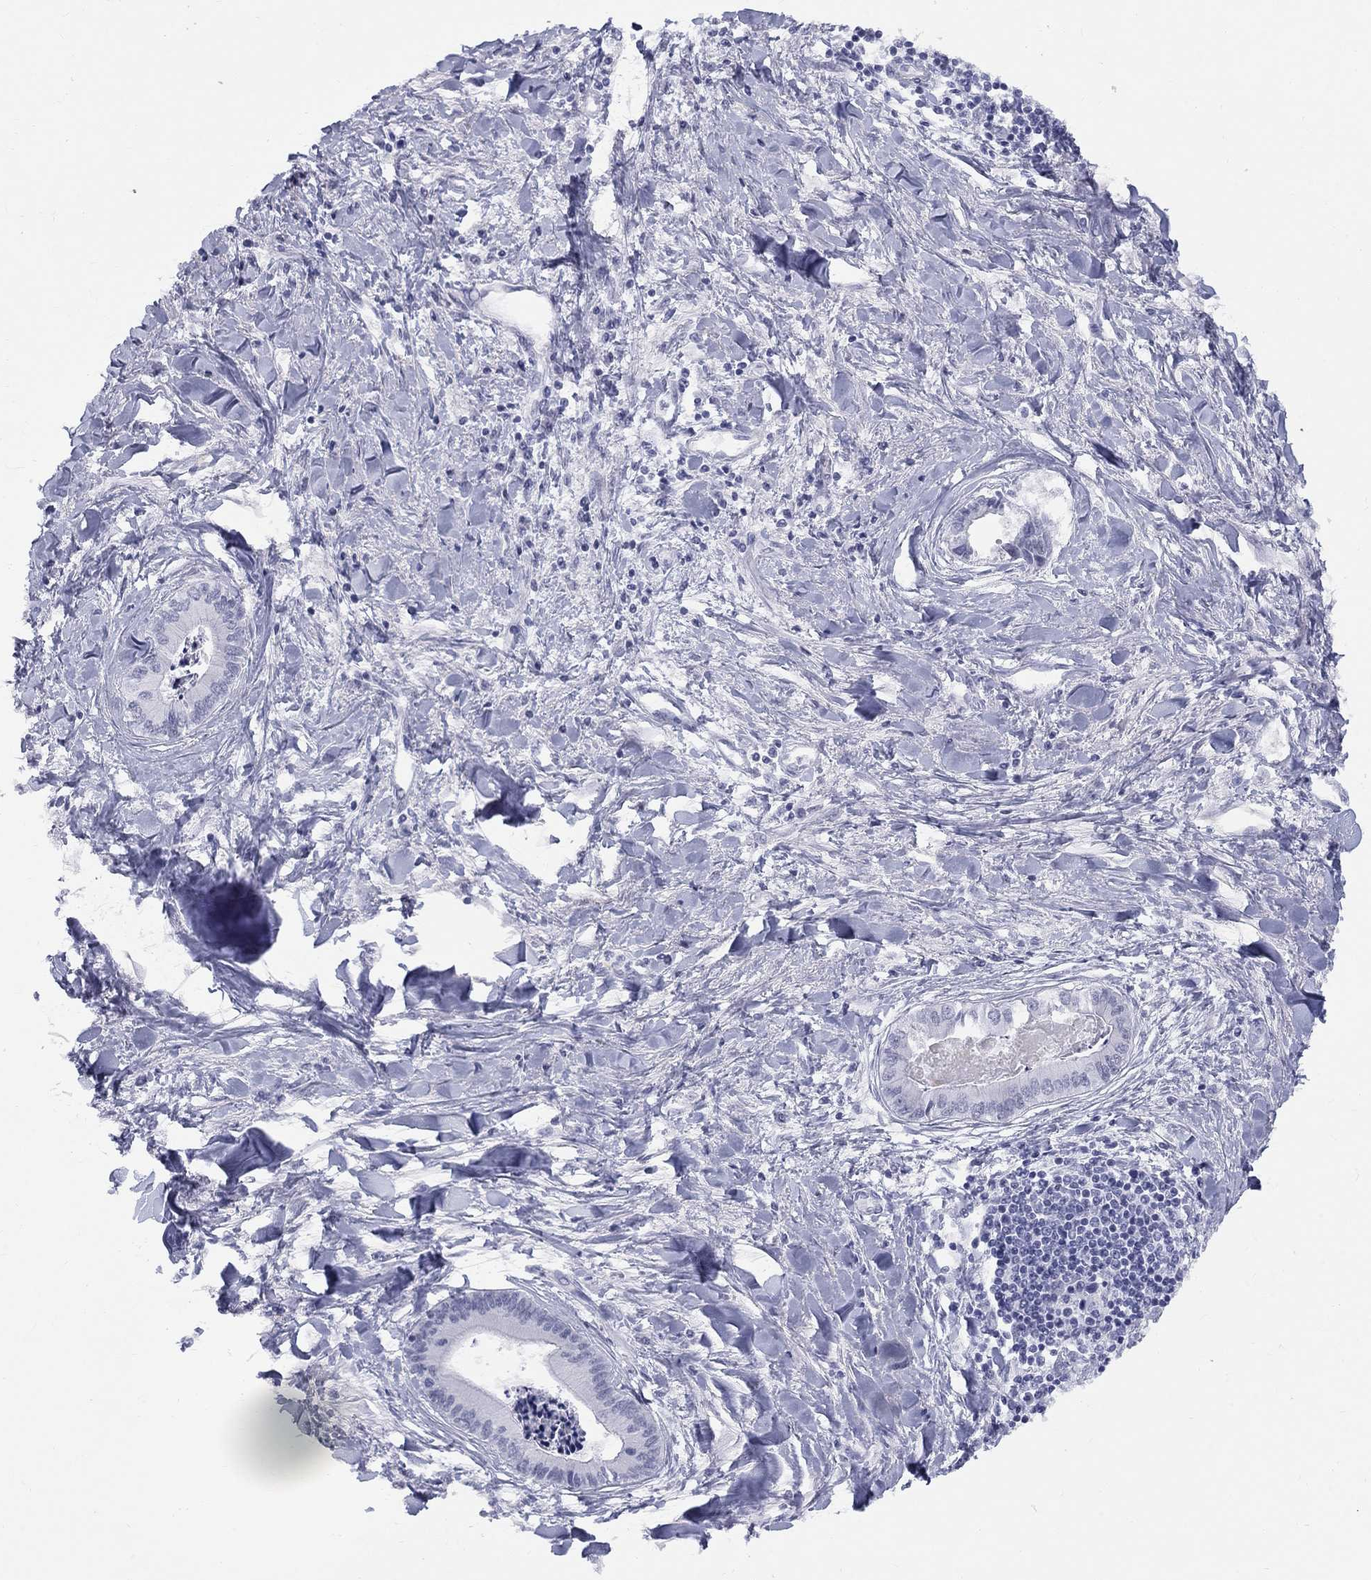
{"staining": {"intensity": "negative", "quantity": "none", "location": "none"}, "tissue": "liver cancer", "cell_type": "Tumor cells", "image_type": "cancer", "snomed": [{"axis": "morphology", "description": "Cholangiocarcinoma"}, {"axis": "topography", "description": "Liver"}], "caption": "Human liver cancer stained for a protein using IHC shows no positivity in tumor cells.", "gene": "DMTN", "patient": {"sex": "male", "age": 66}}